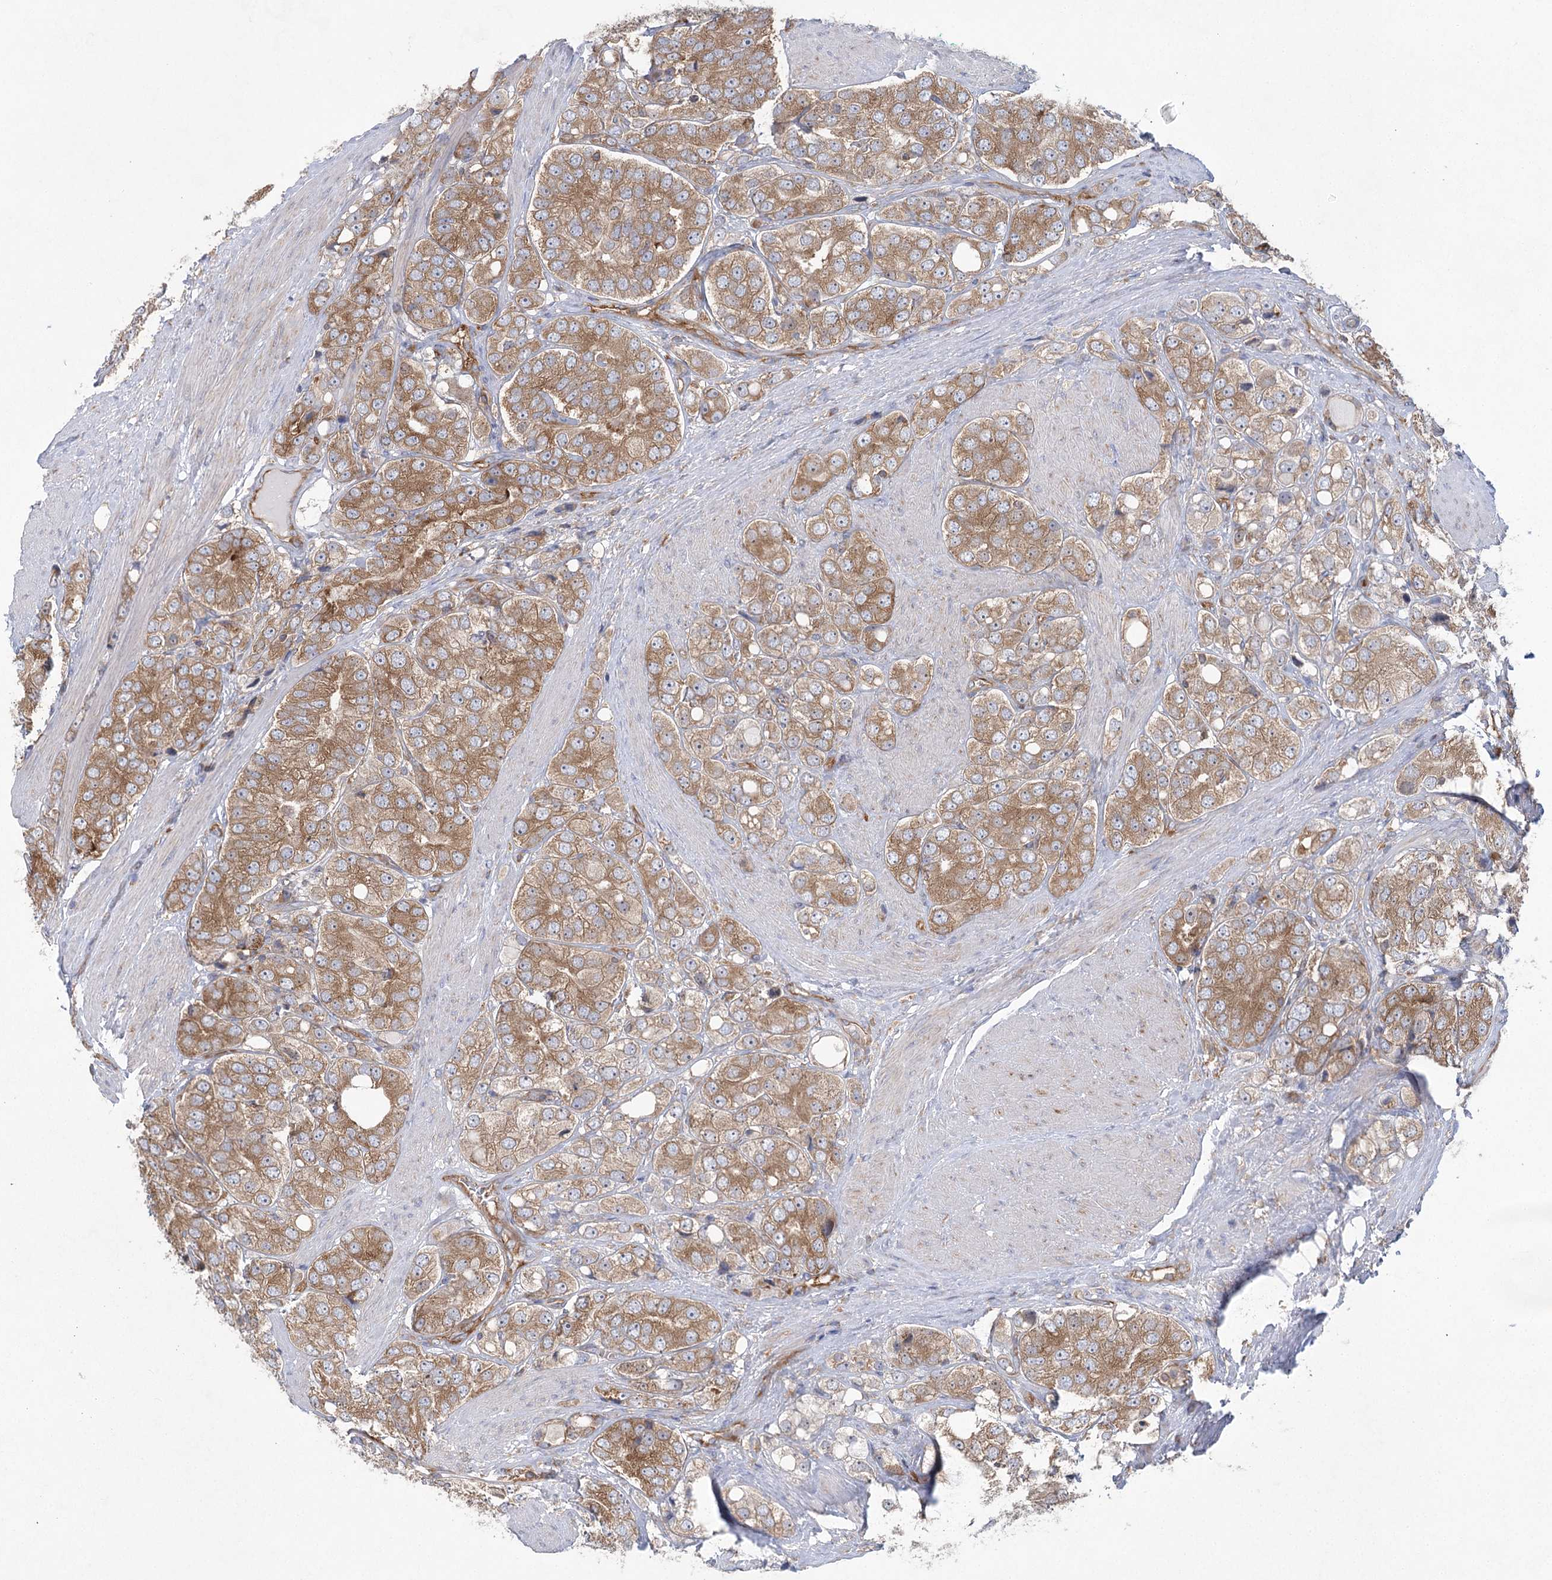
{"staining": {"intensity": "moderate", "quantity": ">75%", "location": "cytoplasmic/membranous"}, "tissue": "prostate cancer", "cell_type": "Tumor cells", "image_type": "cancer", "snomed": [{"axis": "morphology", "description": "Adenocarcinoma, High grade"}, {"axis": "topography", "description": "Prostate"}], "caption": "High-magnification brightfield microscopy of prostate high-grade adenocarcinoma stained with DAB (brown) and counterstained with hematoxylin (blue). tumor cells exhibit moderate cytoplasmic/membranous expression is present in approximately>75% of cells. The staining was performed using DAB (3,3'-diaminobenzidine), with brown indicating positive protein expression. Nuclei are stained blue with hematoxylin.", "gene": "EIF3A", "patient": {"sex": "male", "age": 50}}